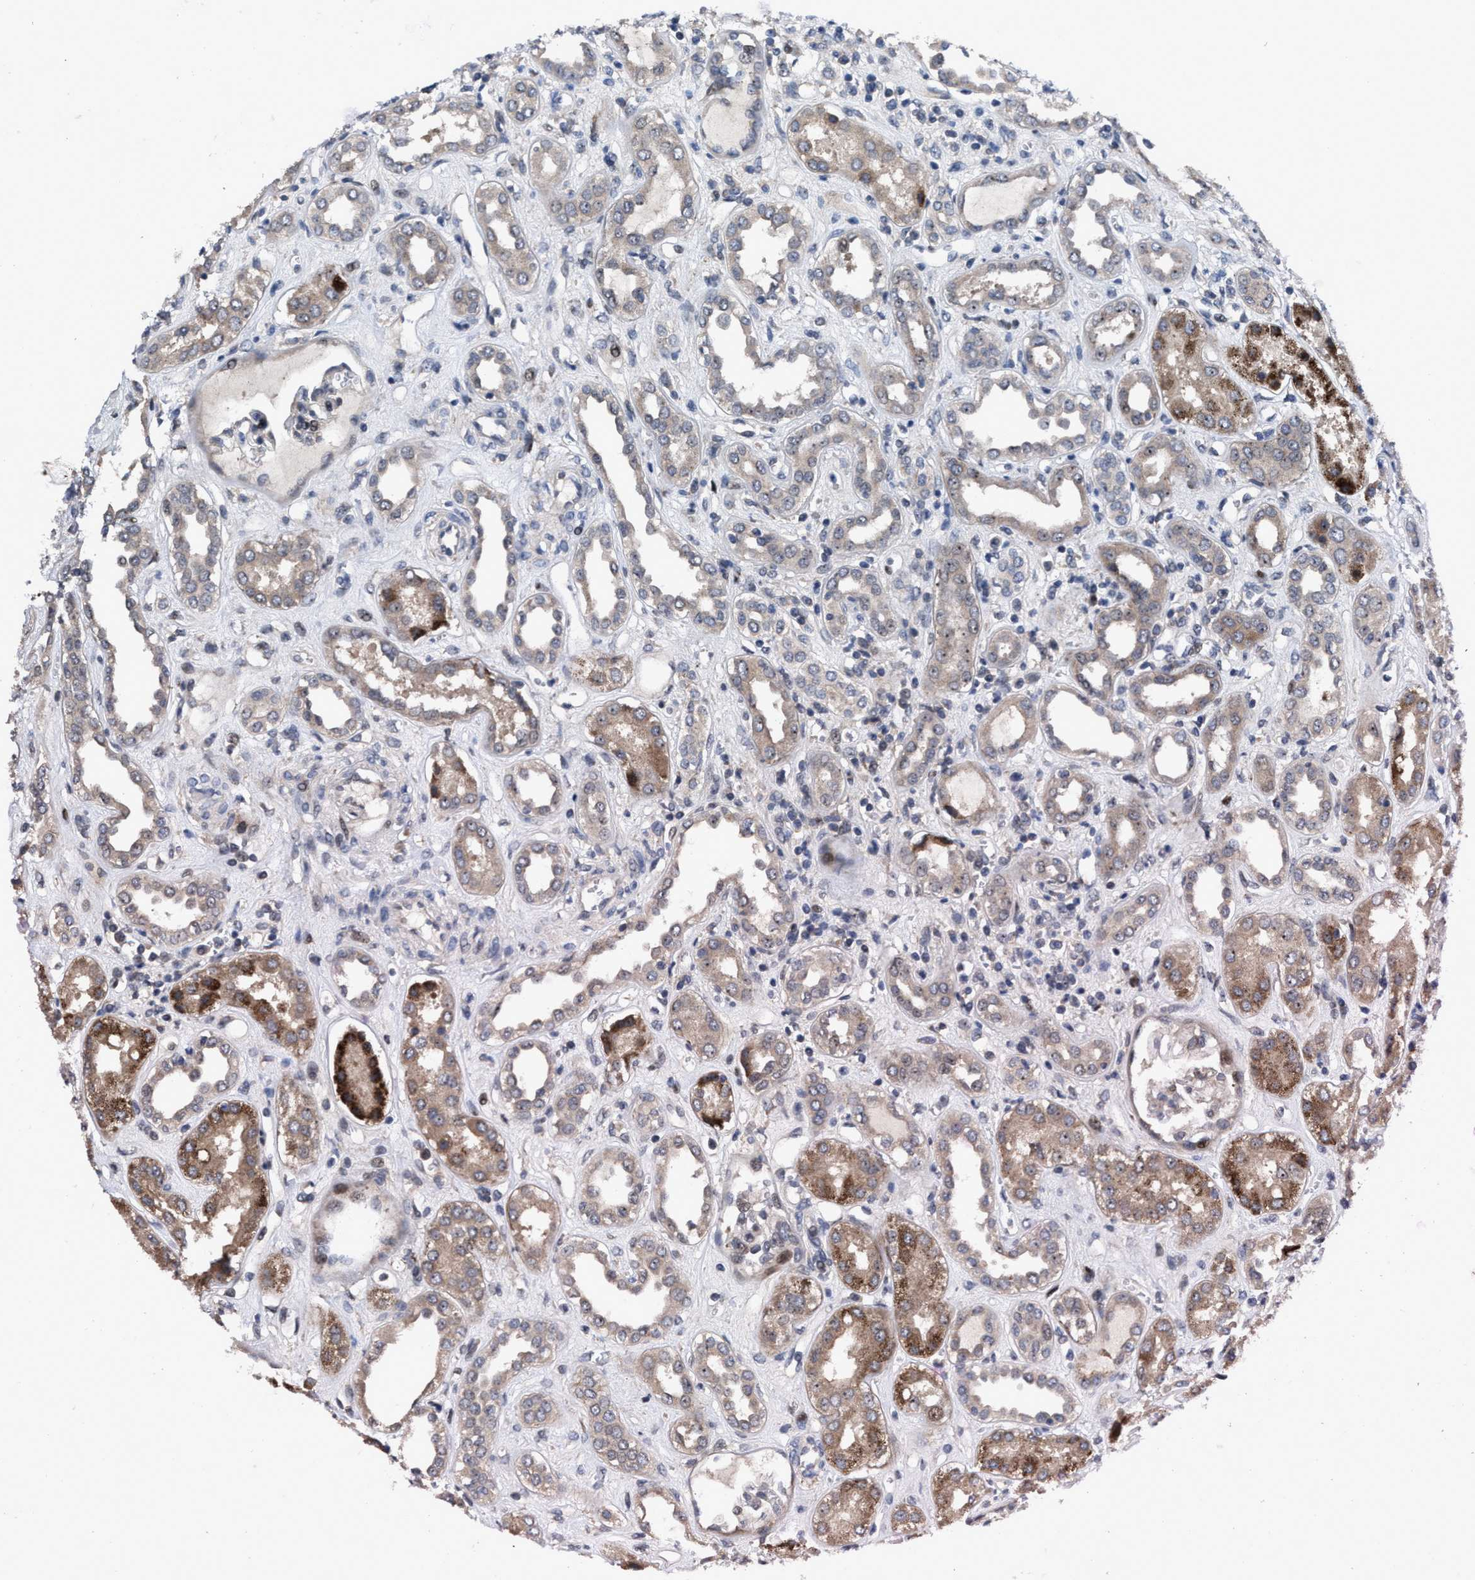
{"staining": {"intensity": "weak", "quantity": "<25%", "location": "cytoplasmic/membranous"}, "tissue": "kidney", "cell_type": "Cells in glomeruli", "image_type": "normal", "snomed": [{"axis": "morphology", "description": "Normal tissue, NOS"}, {"axis": "topography", "description": "Kidney"}], "caption": "This micrograph is of benign kidney stained with immunohistochemistry to label a protein in brown with the nuclei are counter-stained blue. There is no expression in cells in glomeruli.", "gene": "HAUS6", "patient": {"sex": "male", "age": 59}}